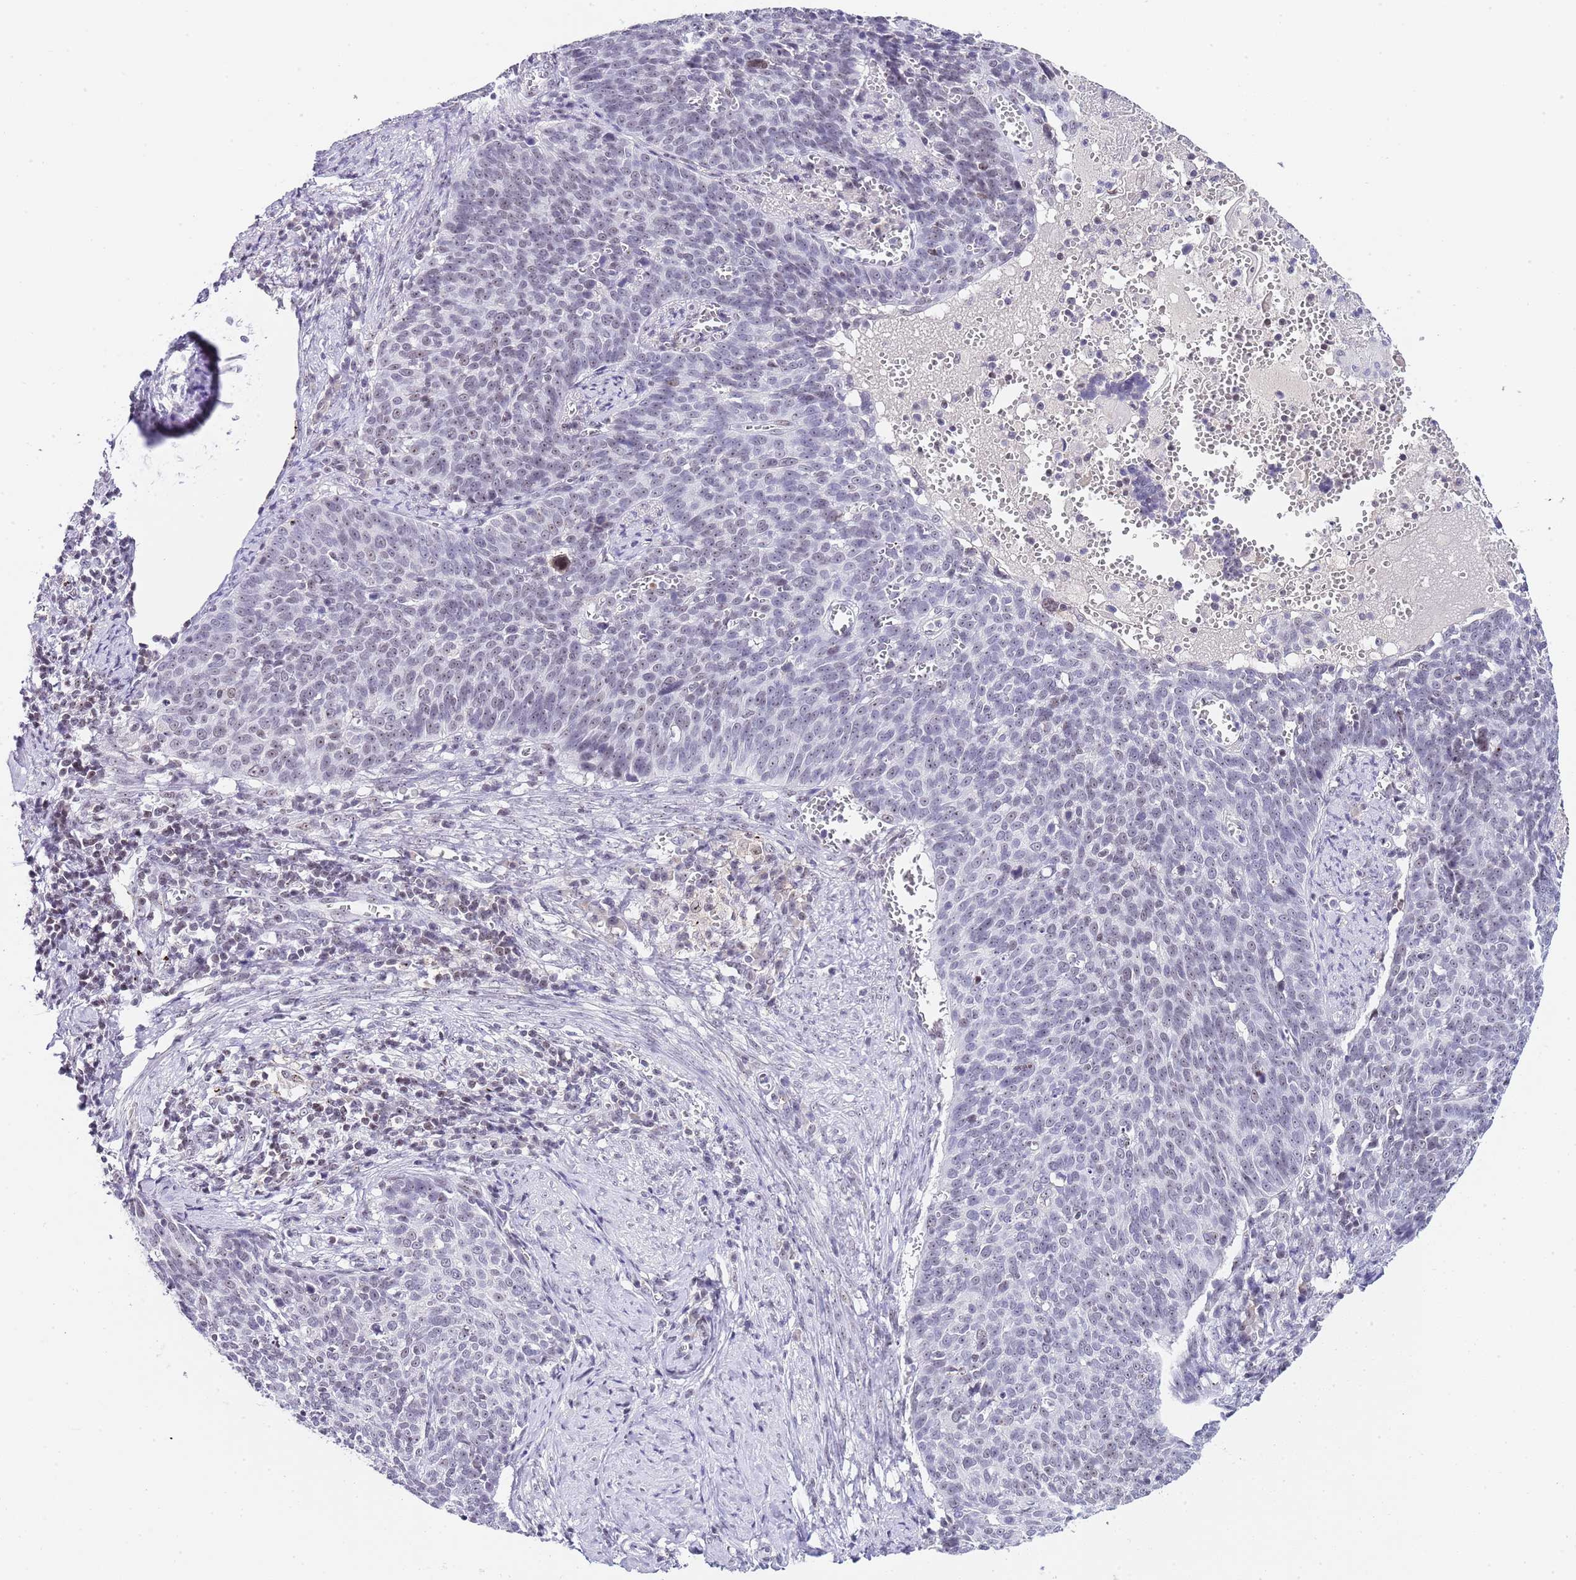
{"staining": {"intensity": "weak", "quantity": "<25%", "location": "nuclear"}, "tissue": "cervical cancer", "cell_type": "Tumor cells", "image_type": "cancer", "snomed": [{"axis": "morphology", "description": "Normal tissue, NOS"}, {"axis": "morphology", "description": "Squamous cell carcinoma, NOS"}, {"axis": "topography", "description": "Cervix"}], "caption": "IHC image of cervical cancer stained for a protein (brown), which reveals no positivity in tumor cells.", "gene": "NOP56", "patient": {"sex": "female", "age": 39}}